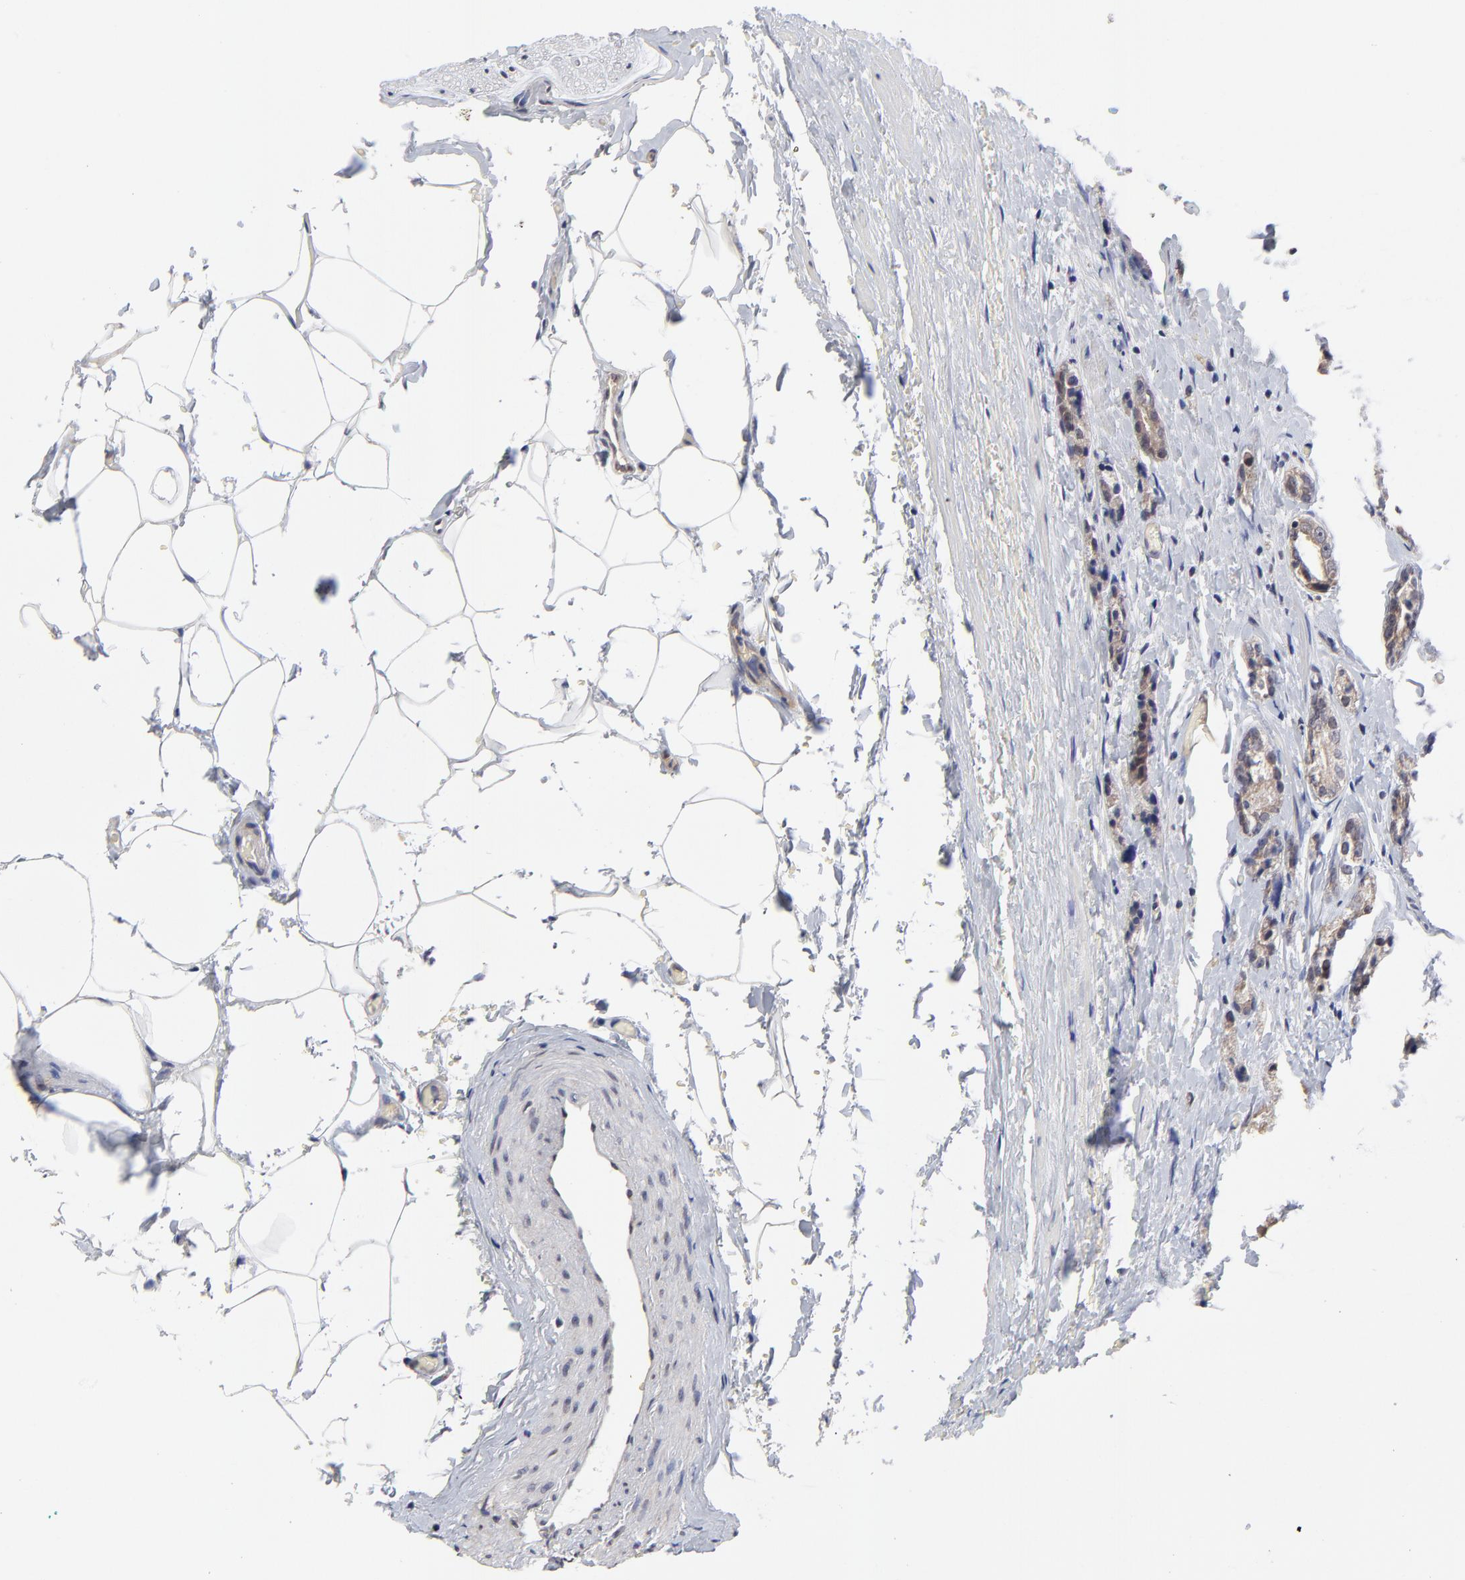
{"staining": {"intensity": "weak", "quantity": ">75%", "location": "cytoplasmic/membranous"}, "tissue": "prostate cancer", "cell_type": "Tumor cells", "image_type": "cancer", "snomed": [{"axis": "morphology", "description": "Adenocarcinoma, Medium grade"}, {"axis": "topography", "description": "Prostate"}], "caption": "Immunohistochemical staining of human prostate cancer (adenocarcinoma (medium-grade)) shows weak cytoplasmic/membranous protein positivity in about >75% of tumor cells.", "gene": "ZNF157", "patient": {"sex": "male", "age": 59}}